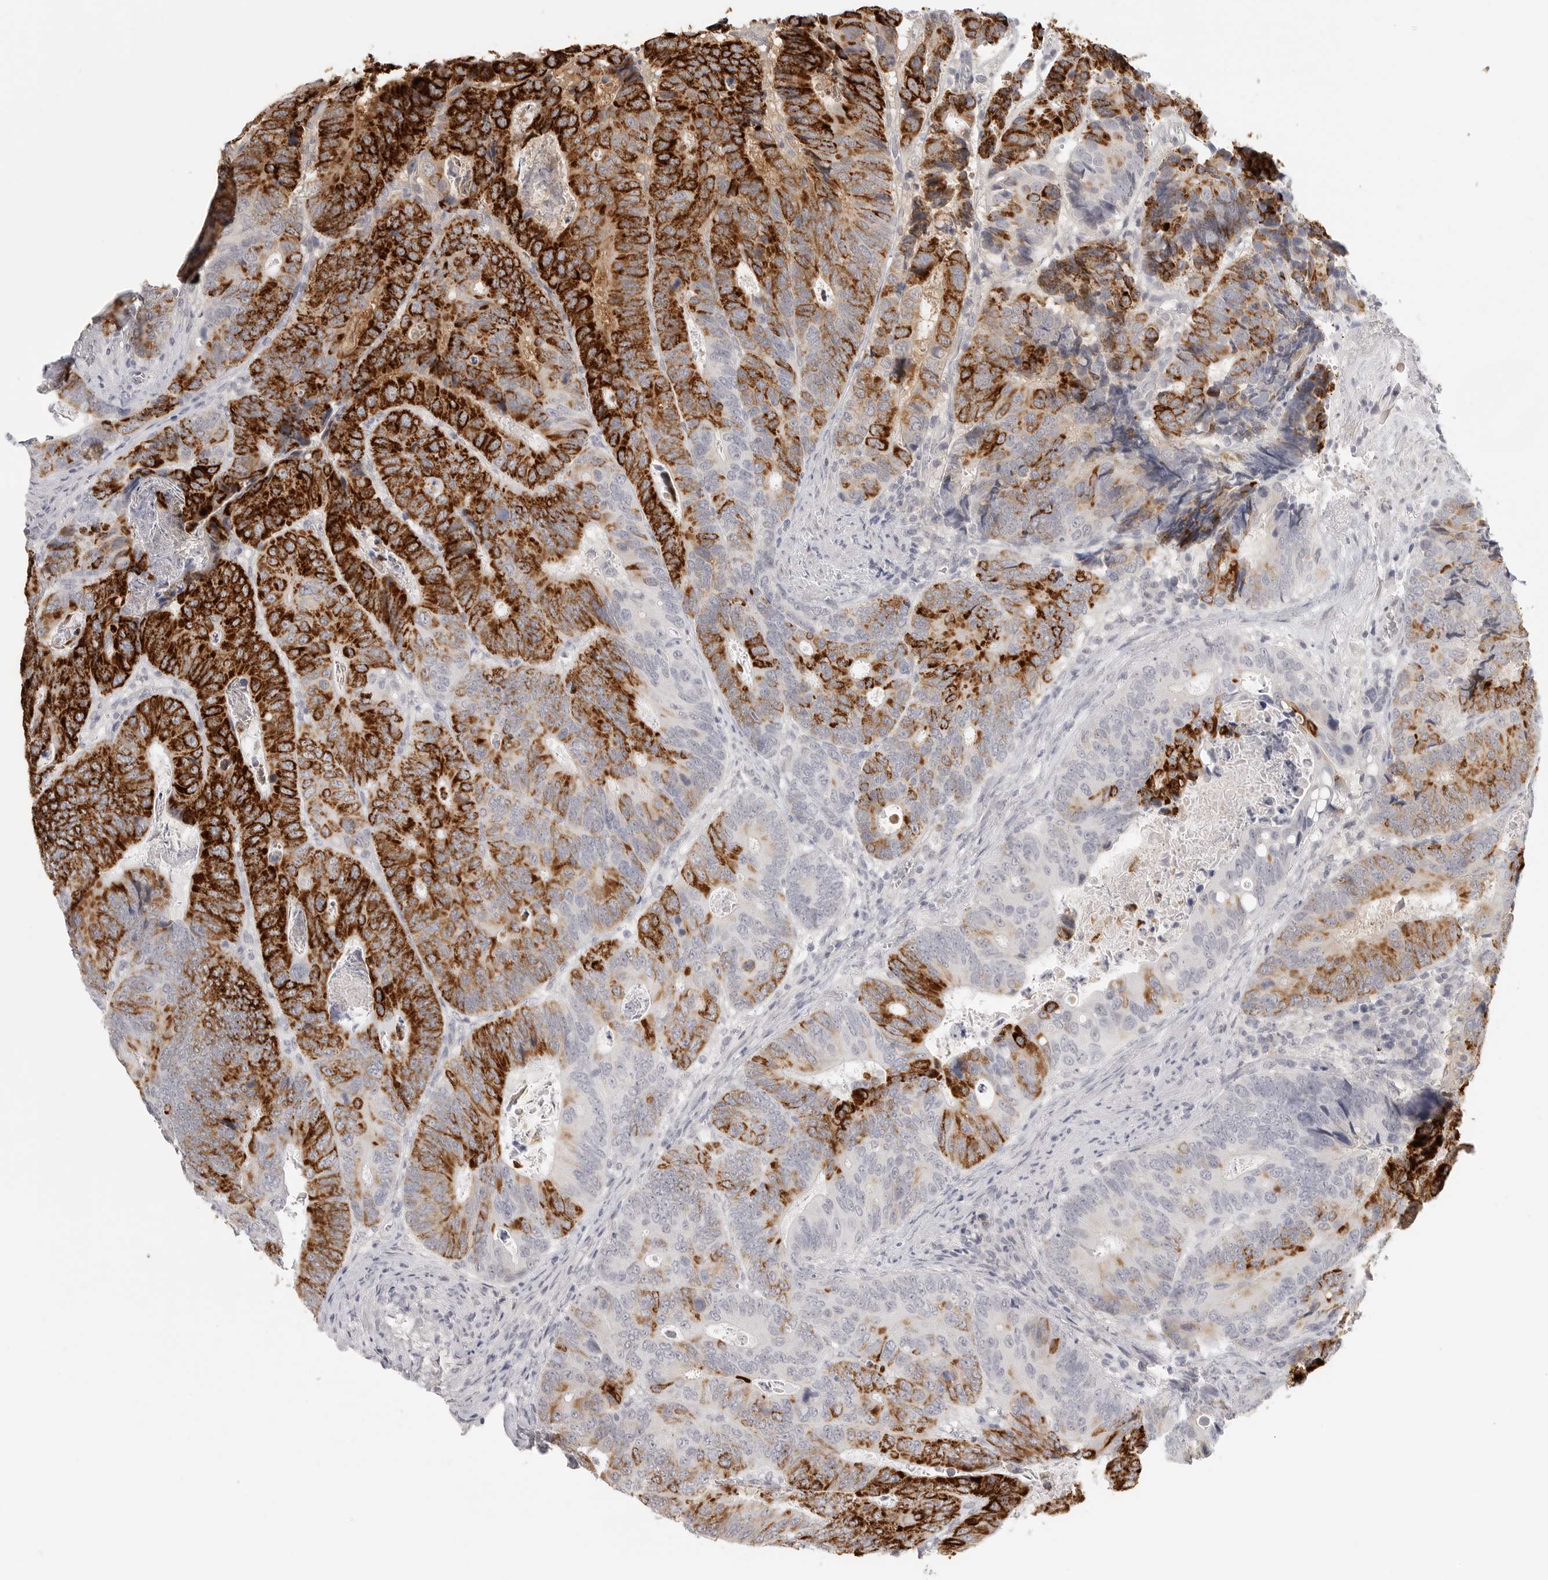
{"staining": {"intensity": "strong", "quantity": "25%-75%", "location": "cytoplasmic/membranous"}, "tissue": "colorectal cancer", "cell_type": "Tumor cells", "image_type": "cancer", "snomed": [{"axis": "morphology", "description": "Inflammation, NOS"}, {"axis": "morphology", "description": "Adenocarcinoma, NOS"}, {"axis": "topography", "description": "Colon"}], "caption": "This is an image of immunohistochemistry (IHC) staining of colorectal cancer (adenocarcinoma), which shows strong expression in the cytoplasmic/membranous of tumor cells.", "gene": "HMGCS2", "patient": {"sex": "male", "age": 72}}